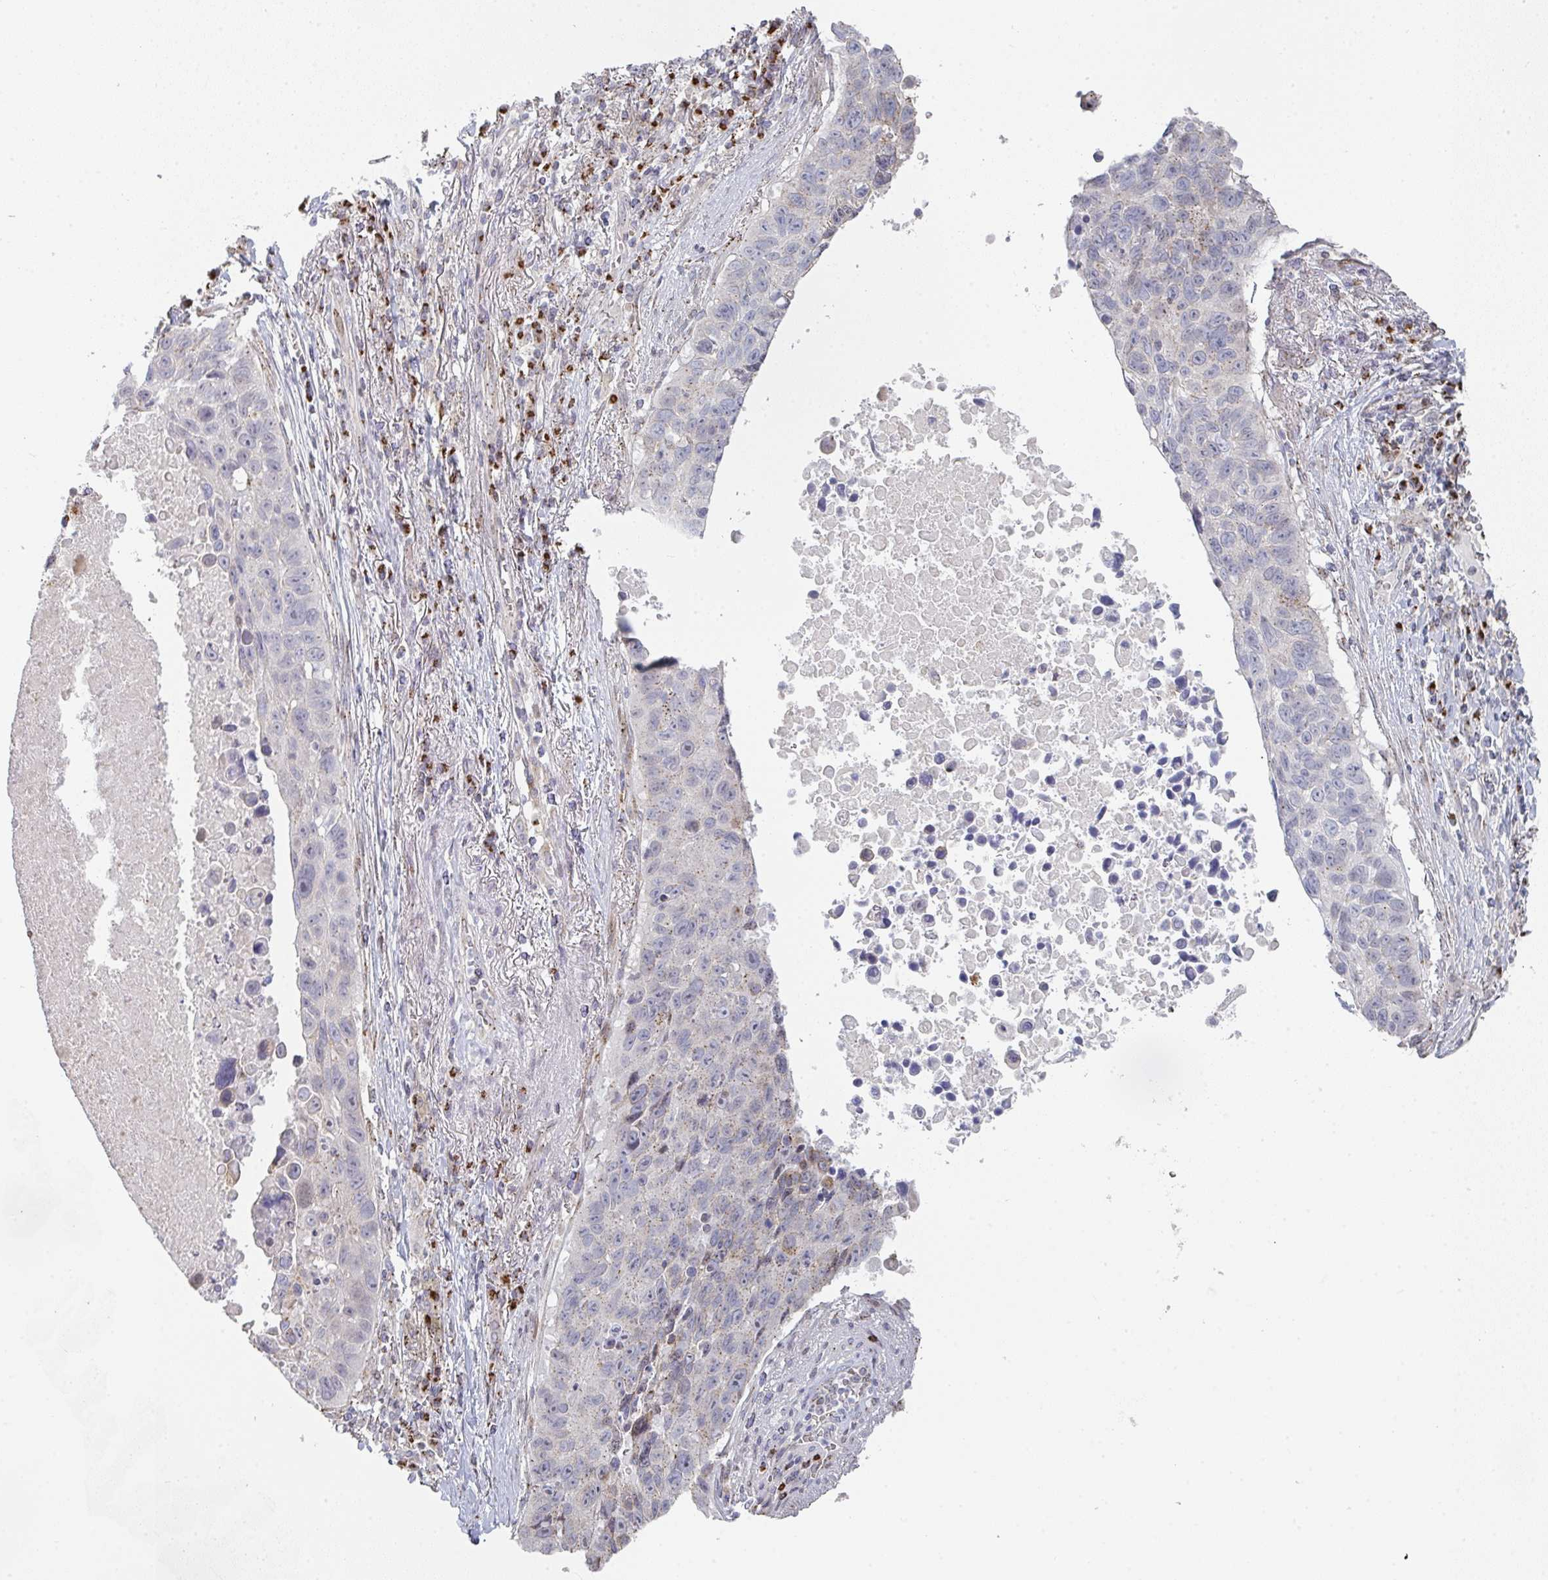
{"staining": {"intensity": "moderate", "quantity": "<25%", "location": "cytoplasmic/membranous"}, "tissue": "lung cancer", "cell_type": "Tumor cells", "image_type": "cancer", "snomed": [{"axis": "morphology", "description": "Squamous cell carcinoma, NOS"}, {"axis": "topography", "description": "Lung"}], "caption": "About <25% of tumor cells in human squamous cell carcinoma (lung) display moderate cytoplasmic/membranous protein staining as visualized by brown immunohistochemical staining.", "gene": "ZNF526", "patient": {"sex": "male", "age": 66}}